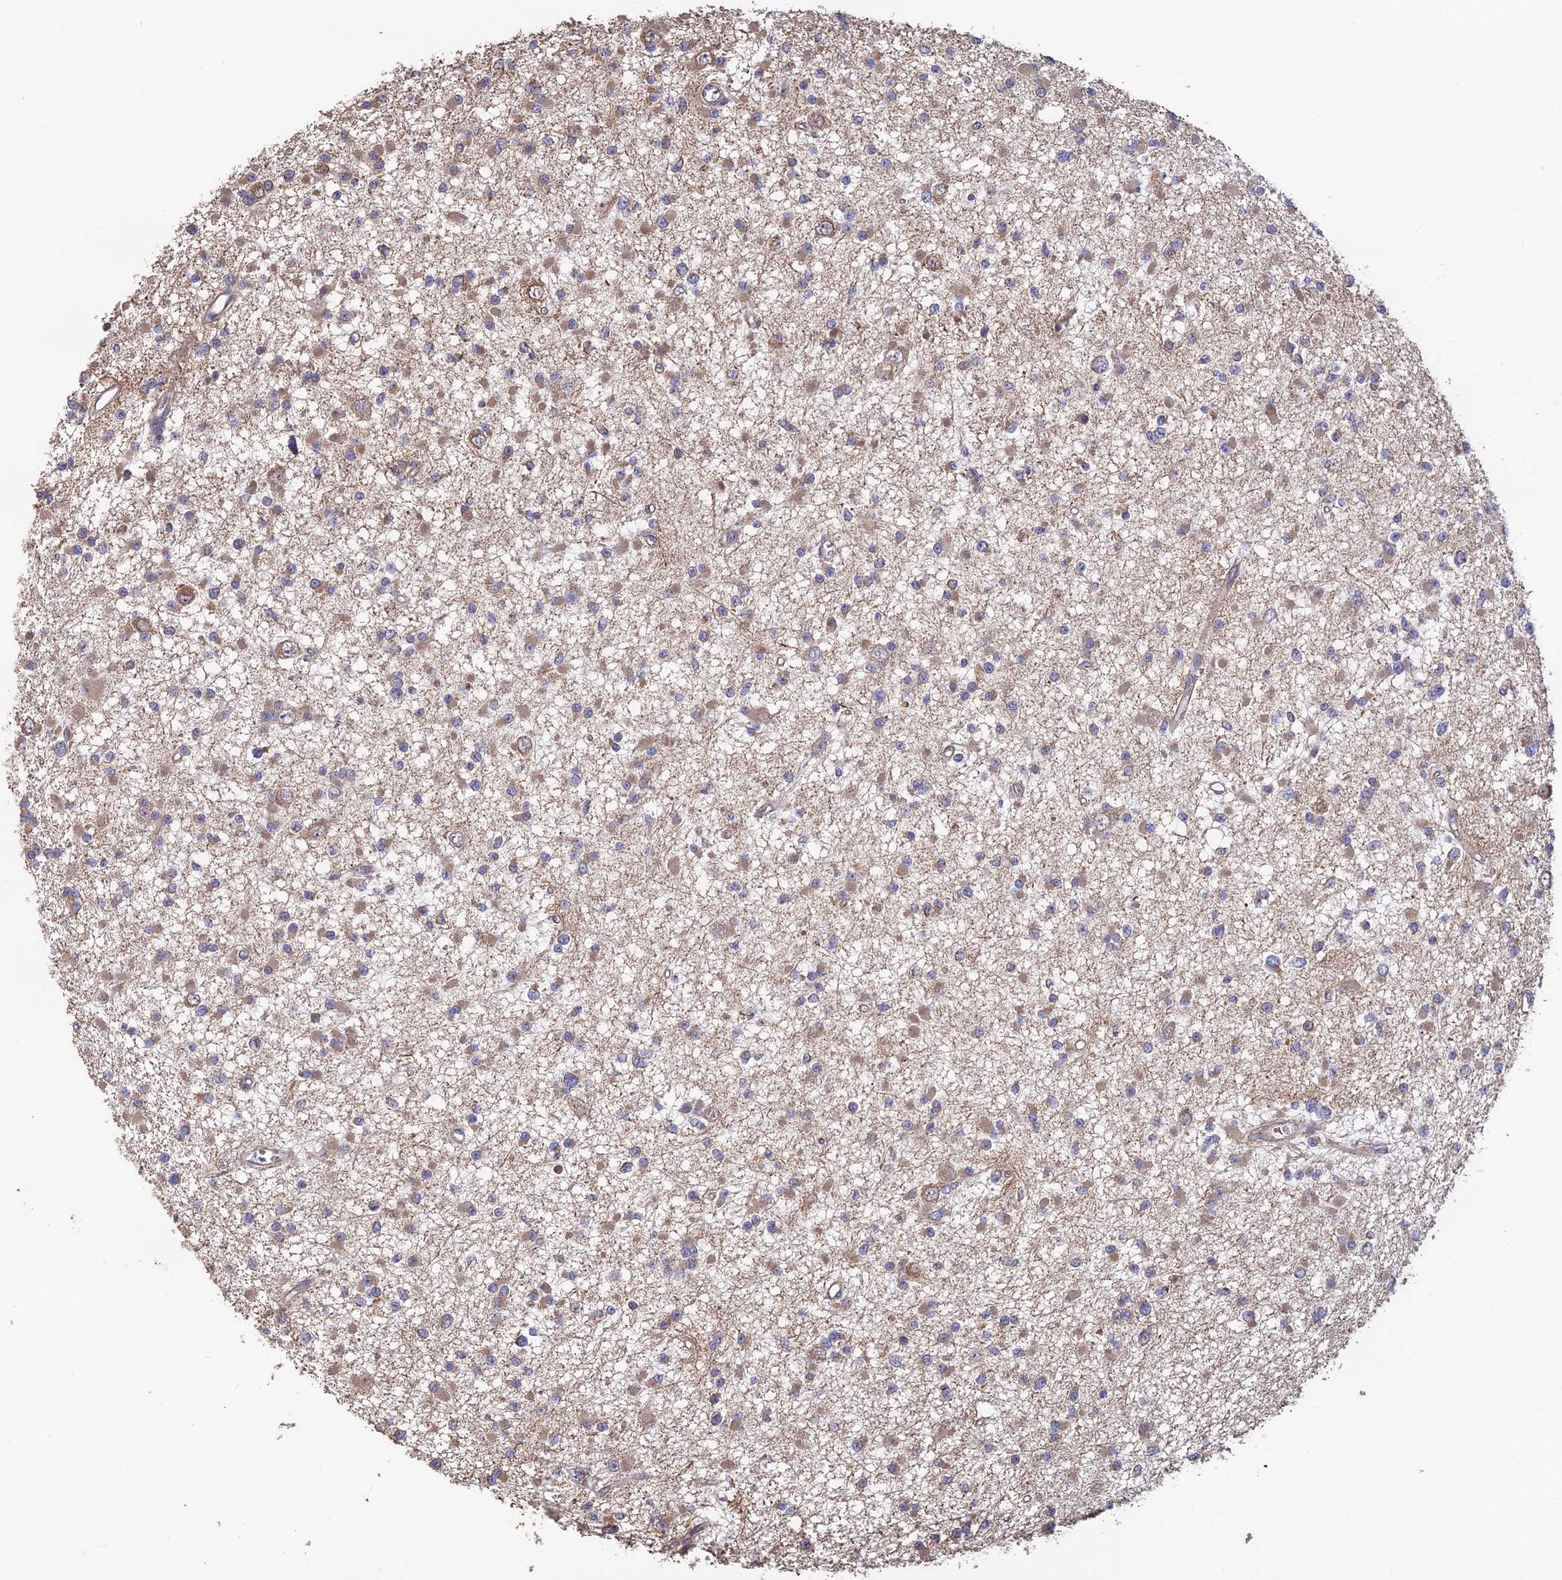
{"staining": {"intensity": "weak", "quantity": "25%-75%", "location": "cytoplasmic/membranous"}, "tissue": "glioma", "cell_type": "Tumor cells", "image_type": "cancer", "snomed": [{"axis": "morphology", "description": "Glioma, malignant, Low grade"}, {"axis": "topography", "description": "Brain"}], "caption": "Protein staining displays weak cytoplasmic/membranous staining in approximately 25%-75% of tumor cells in glioma. (brown staining indicates protein expression, while blue staining denotes nuclei).", "gene": "SHISA5", "patient": {"sex": "female", "age": 22}}